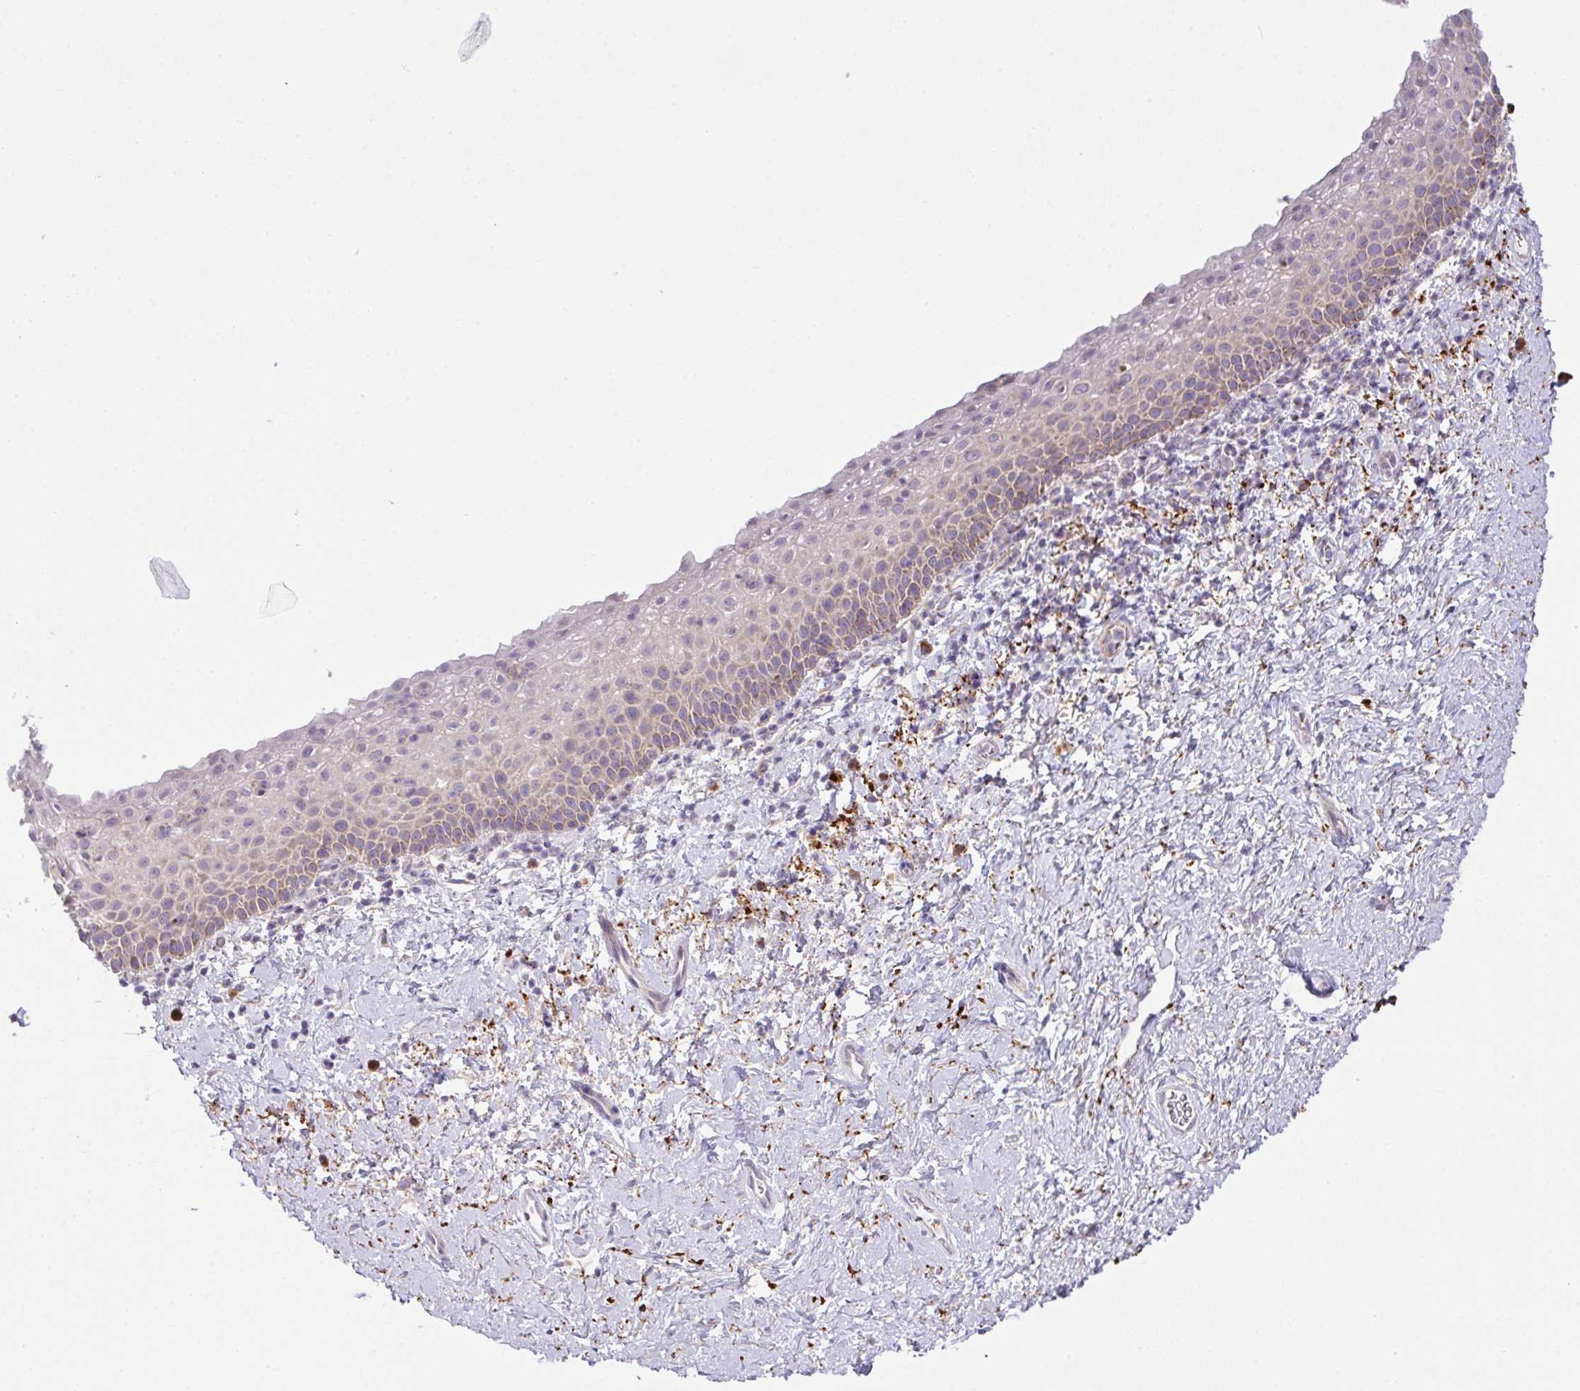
{"staining": {"intensity": "moderate", "quantity": "<25%", "location": "cytoplasmic/membranous"}, "tissue": "vagina", "cell_type": "Squamous epithelial cells", "image_type": "normal", "snomed": [{"axis": "morphology", "description": "Normal tissue, NOS"}, {"axis": "topography", "description": "Vagina"}], "caption": "Immunohistochemical staining of normal human vagina exhibits low levels of moderate cytoplasmic/membranous positivity in approximately <25% of squamous epithelial cells.", "gene": "CHDH", "patient": {"sex": "female", "age": 61}}